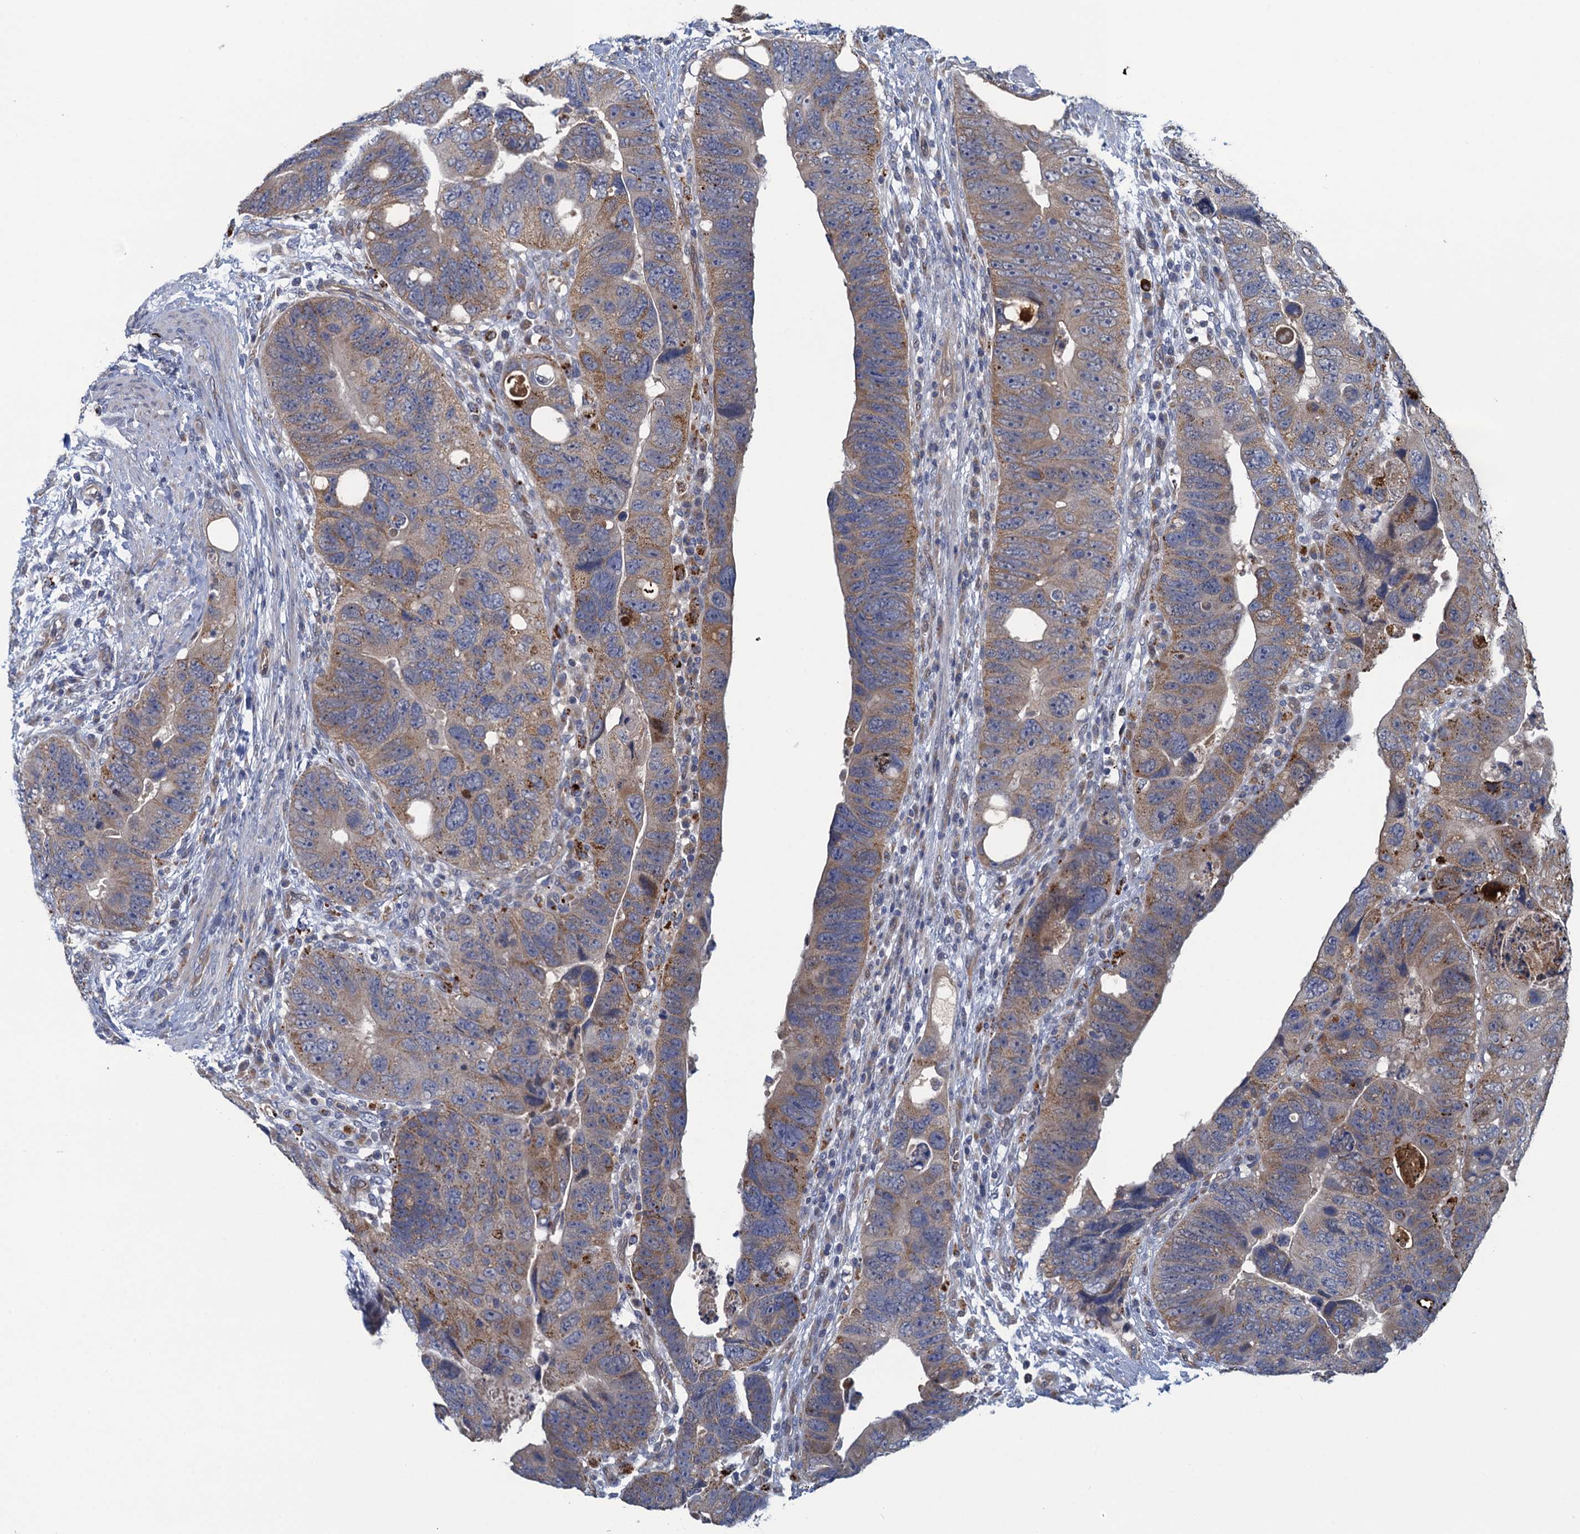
{"staining": {"intensity": "moderate", "quantity": "25%-75%", "location": "cytoplasmic/membranous"}, "tissue": "colorectal cancer", "cell_type": "Tumor cells", "image_type": "cancer", "snomed": [{"axis": "morphology", "description": "Adenocarcinoma, NOS"}, {"axis": "topography", "description": "Rectum"}], "caption": "Immunohistochemistry (IHC) image of neoplastic tissue: colorectal cancer (adenocarcinoma) stained using IHC exhibits medium levels of moderate protein expression localized specifically in the cytoplasmic/membranous of tumor cells, appearing as a cytoplasmic/membranous brown color.", "gene": "KBTBD8", "patient": {"sex": "male", "age": 59}}